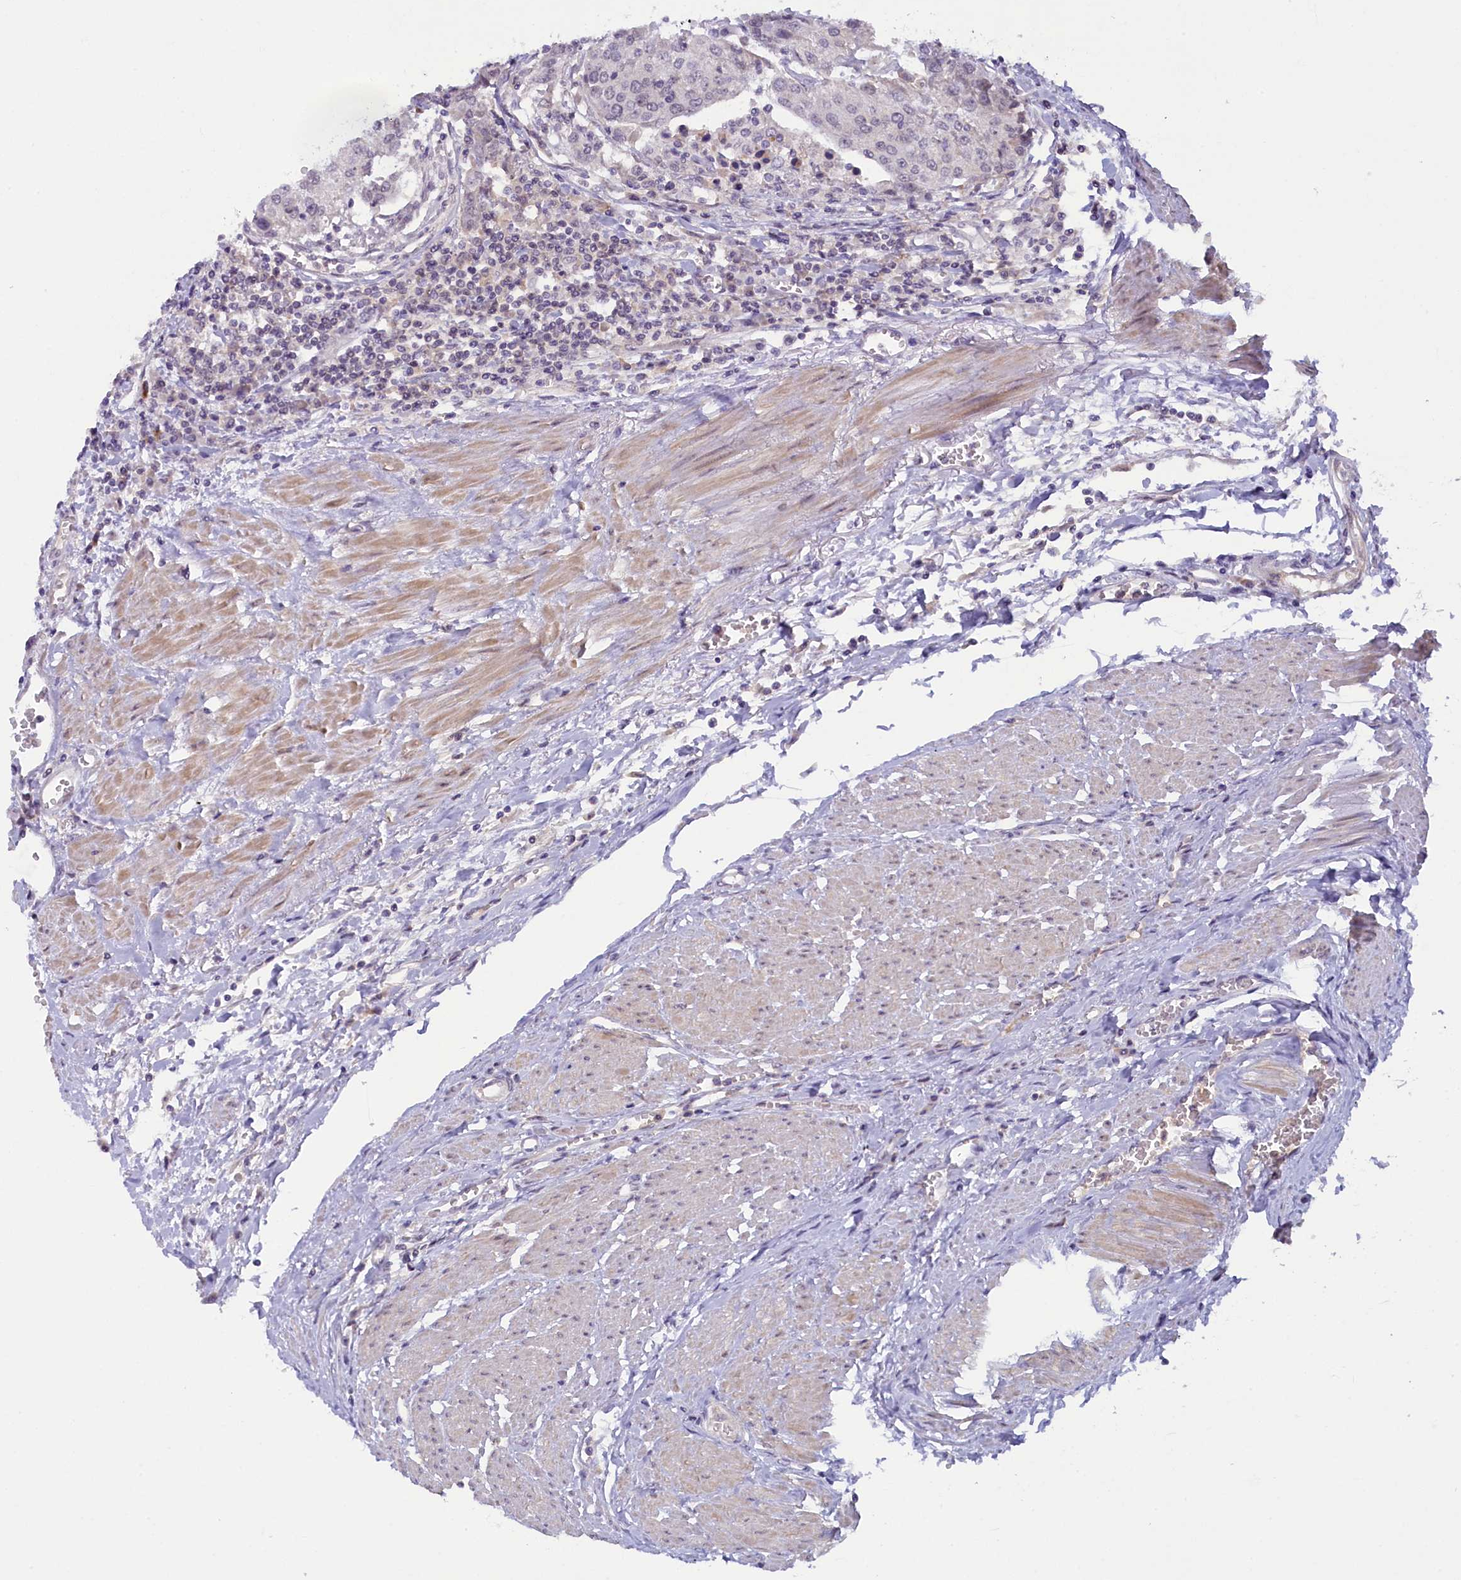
{"staining": {"intensity": "weak", "quantity": "<25%", "location": "nuclear"}, "tissue": "urothelial cancer", "cell_type": "Tumor cells", "image_type": "cancer", "snomed": [{"axis": "morphology", "description": "Urothelial carcinoma, High grade"}, {"axis": "topography", "description": "Urinary bladder"}], "caption": "This is an immunohistochemistry image of urothelial cancer. There is no expression in tumor cells.", "gene": "CRAMP1", "patient": {"sex": "female", "age": 85}}